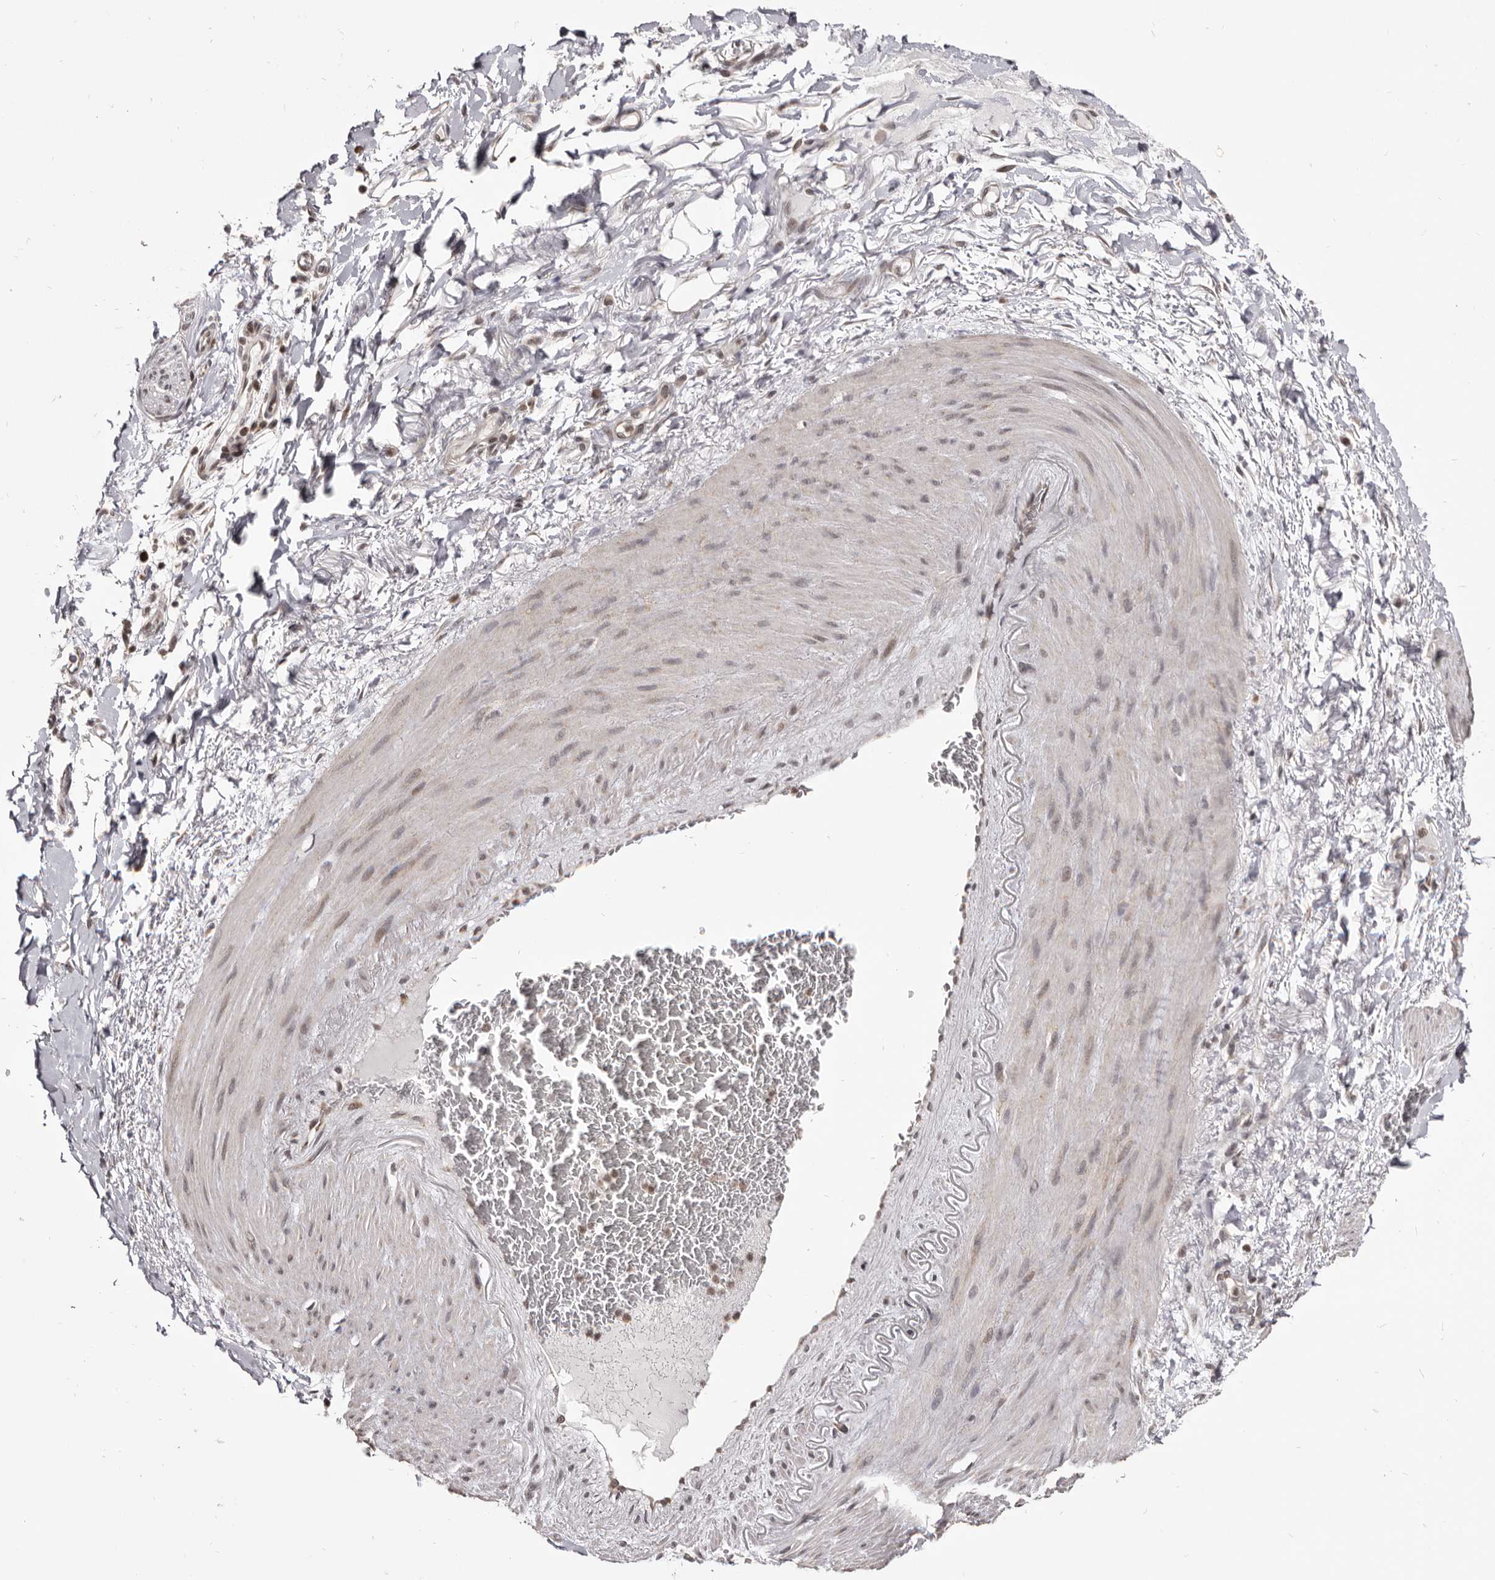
{"staining": {"intensity": "negative", "quantity": "none", "location": "none"}, "tissue": "adipose tissue", "cell_type": "Adipocytes", "image_type": "normal", "snomed": [{"axis": "morphology", "description": "Normal tissue, NOS"}, {"axis": "morphology", "description": "Adenocarcinoma, NOS"}, {"axis": "topography", "description": "Esophagus"}], "caption": "High power microscopy image of an IHC micrograph of normal adipose tissue, revealing no significant staining in adipocytes. The staining is performed using DAB (3,3'-diaminobenzidine) brown chromogen with nuclei counter-stained in using hematoxylin.", "gene": "THUMPD1", "patient": {"sex": "male", "age": 62}}